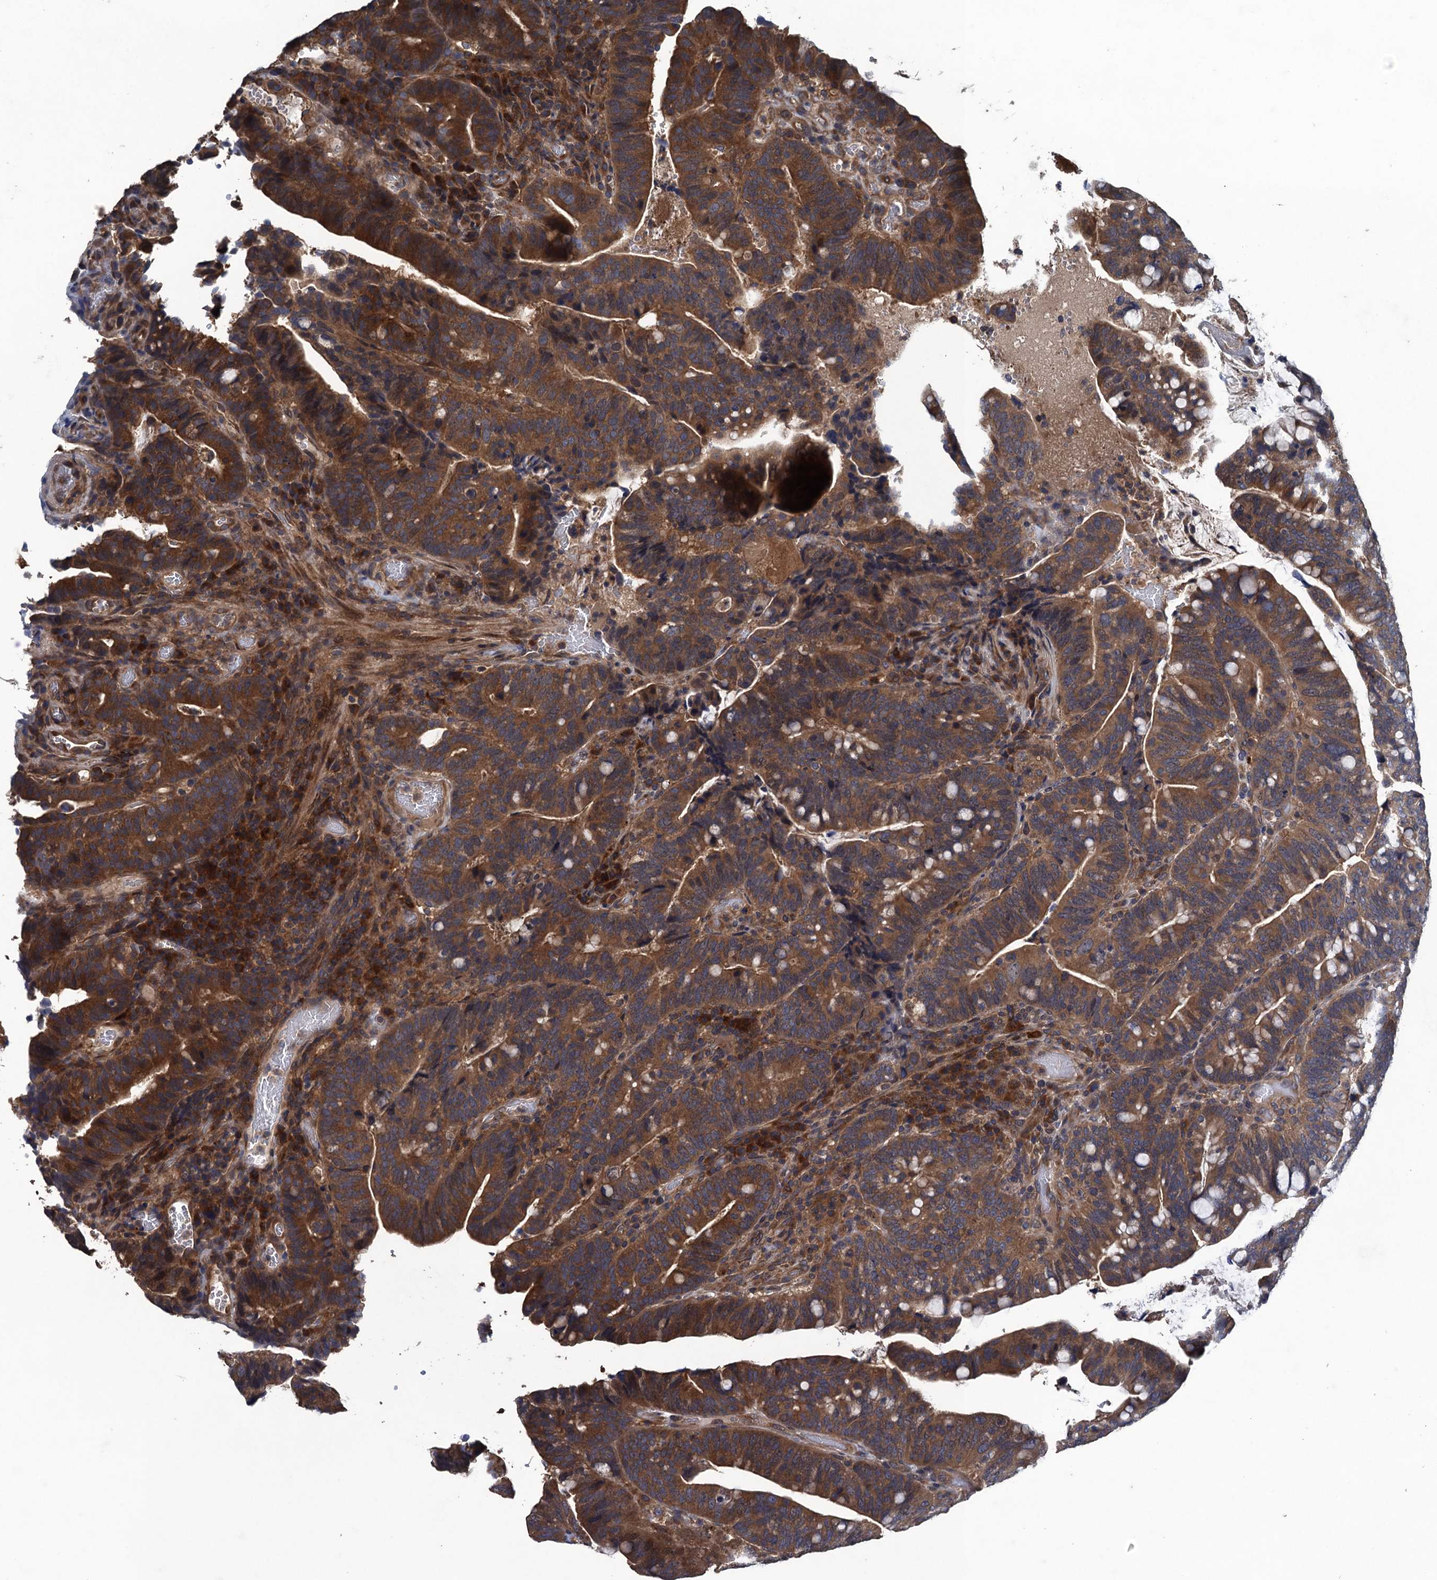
{"staining": {"intensity": "moderate", "quantity": ">75%", "location": "cytoplasmic/membranous"}, "tissue": "colorectal cancer", "cell_type": "Tumor cells", "image_type": "cancer", "snomed": [{"axis": "morphology", "description": "Adenocarcinoma, NOS"}, {"axis": "topography", "description": "Colon"}], "caption": "An immunohistochemistry photomicrograph of tumor tissue is shown. Protein staining in brown highlights moderate cytoplasmic/membranous positivity in colorectal cancer (adenocarcinoma) within tumor cells.", "gene": "CNTN5", "patient": {"sex": "female", "age": 66}}